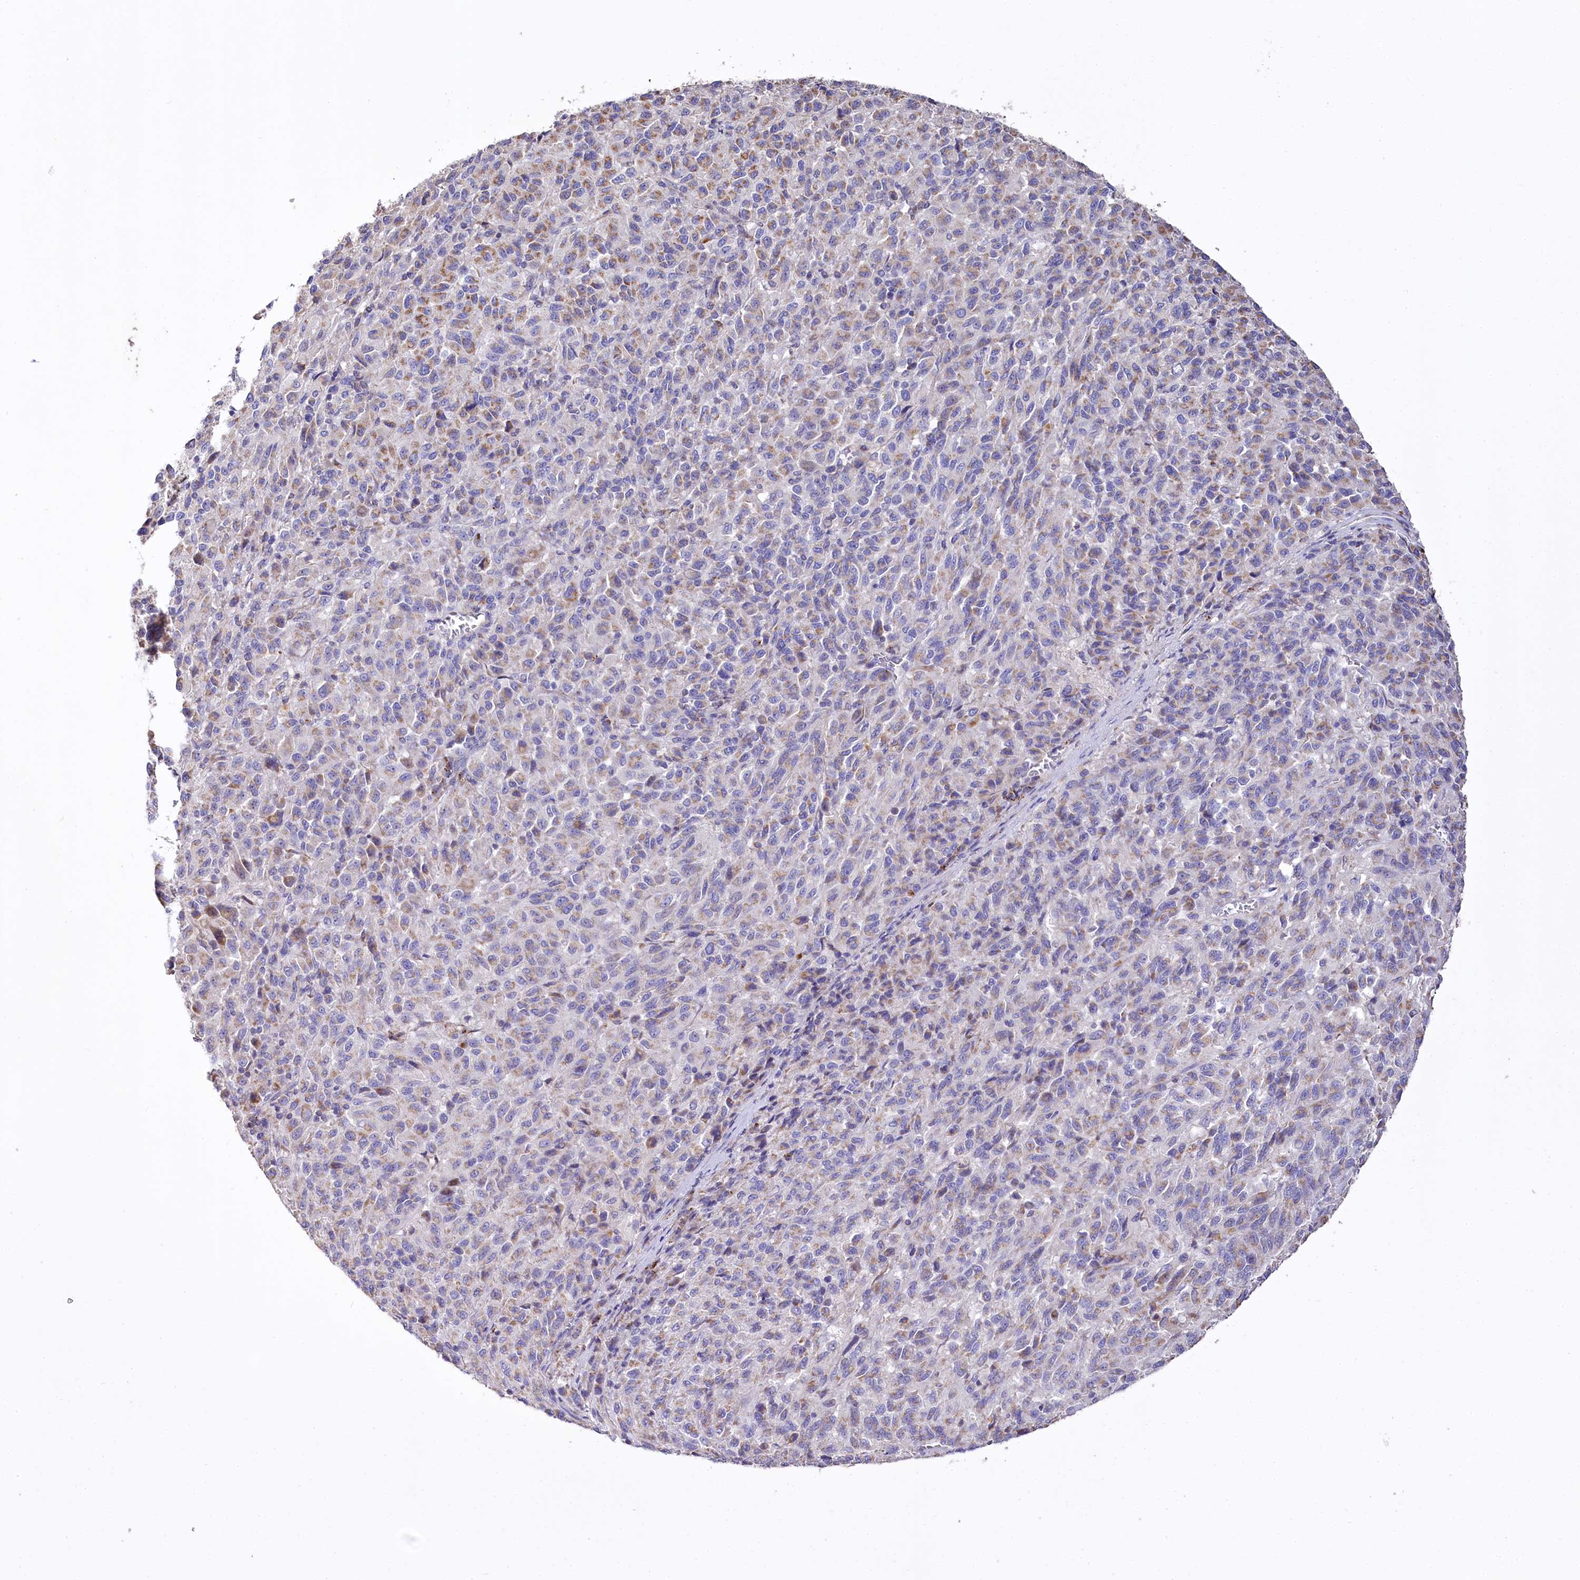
{"staining": {"intensity": "weak", "quantity": "25%-75%", "location": "cytoplasmic/membranous"}, "tissue": "melanoma", "cell_type": "Tumor cells", "image_type": "cancer", "snomed": [{"axis": "morphology", "description": "Malignant melanoma, Metastatic site"}, {"axis": "topography", "description": "Lung"}], "caption": "DAB immunohistochemical staining of human melanoma demonstrates weak cytoplasmic/membranous protein positivity in approximately 25%-75% of tumor cells.", "gene": "PTER", "patient": {"sex": "male", "age": 64}}